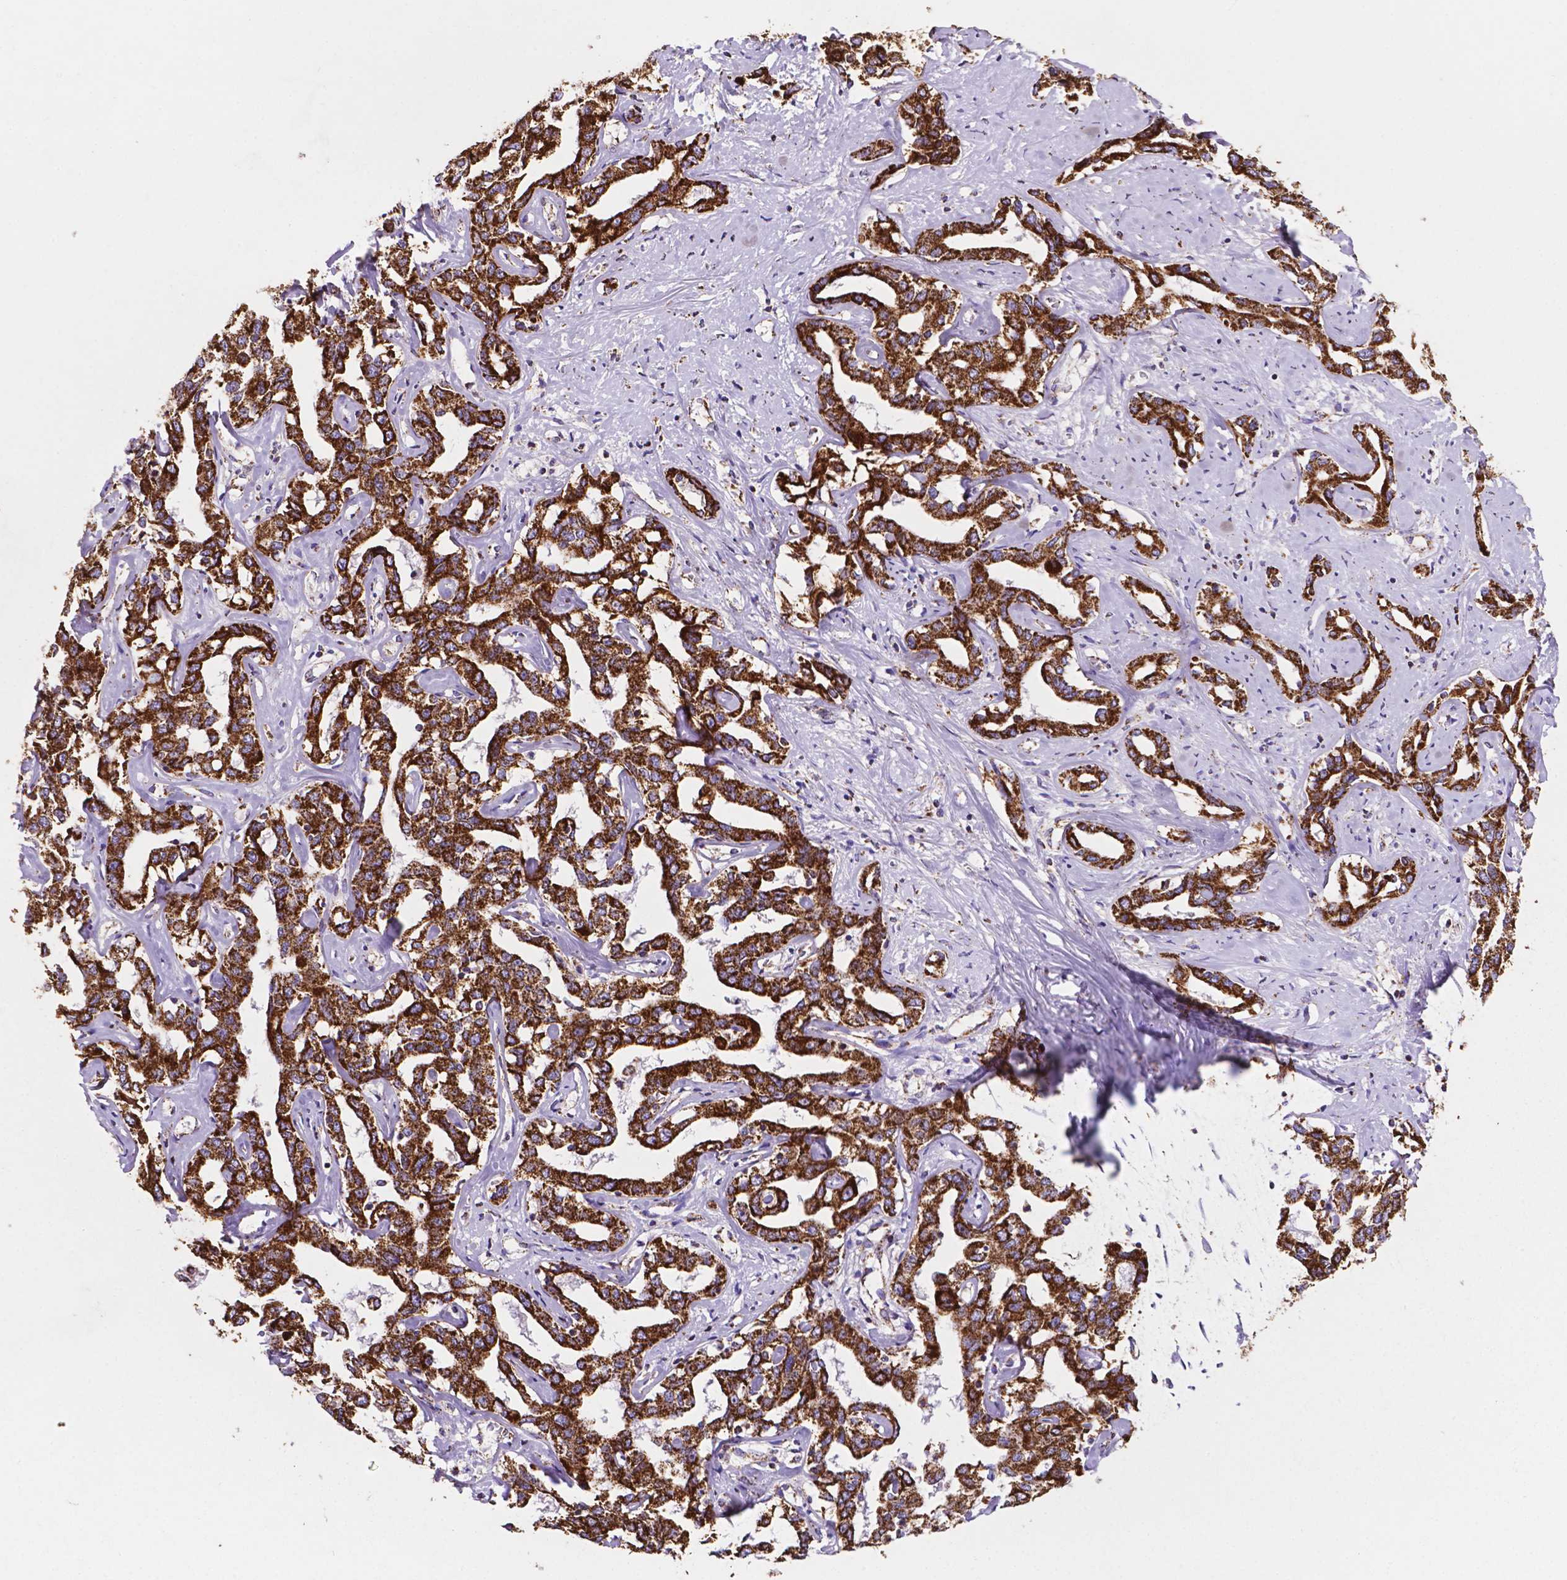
{"staining": {"intensity": "strong", "quantity": ">75%", "location": "cytoplasmic/membranous"}, "tissue": "liver cancer", "cell_type": "Tumor cells", "image_type": "cancer", "snomed": [{"axis": "morphology", "description": "Cholangiocarcinoma"}, {"axis": "topography", "description": "Liver"}], "caption": "Protein staining of liver cancer (cholangiocarcinoma) tissue shows strong cytoplasmic/membranous expression in approximately >75% of tumor cells.", "gene": "HSPD1", "patient": {"sex": "male", "age": 59}}